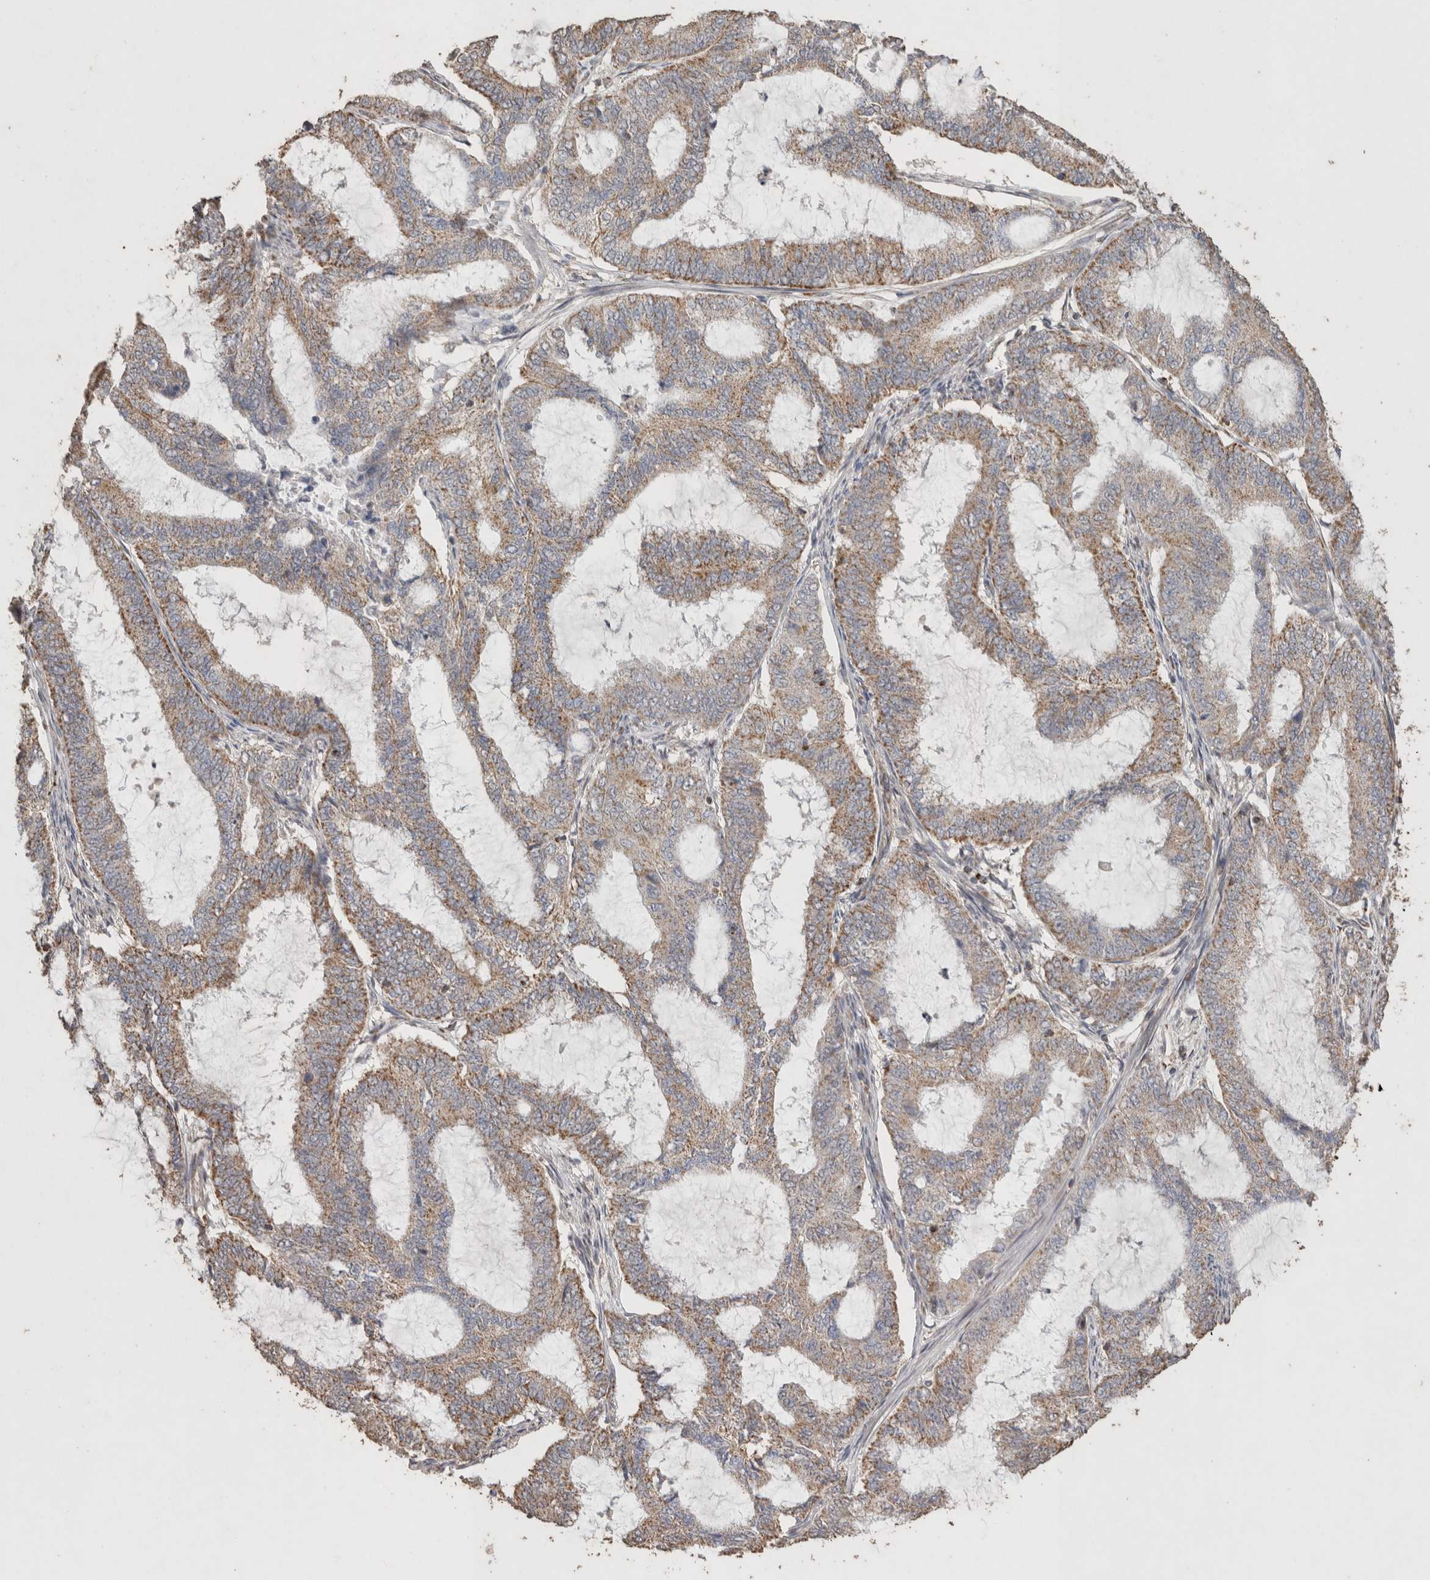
{"staining": {"intensity": "weak", "quantity": ">75%", "location": "cytoplasmic/membranous"}, "tissue": "endometrial cancer", "cell_type": "Tumor cells", "image_type": "cancer", "snomed": [{"axis": "morphology", "description": "Adenocarcinoma, NOS"}, {"axis": "topography", "description": "Endometrium"}], "caption": "DAB (3,3'-diaminobenzidine) immunohistochemical staining of human endometrial cancer (adenocarcinoma) demonstrates weak cytoplasmic/membranous protein expression in approximately >75% of tumor cells.", "gene": "ACADM", "patient": {"sex": "female", "age": 51}}